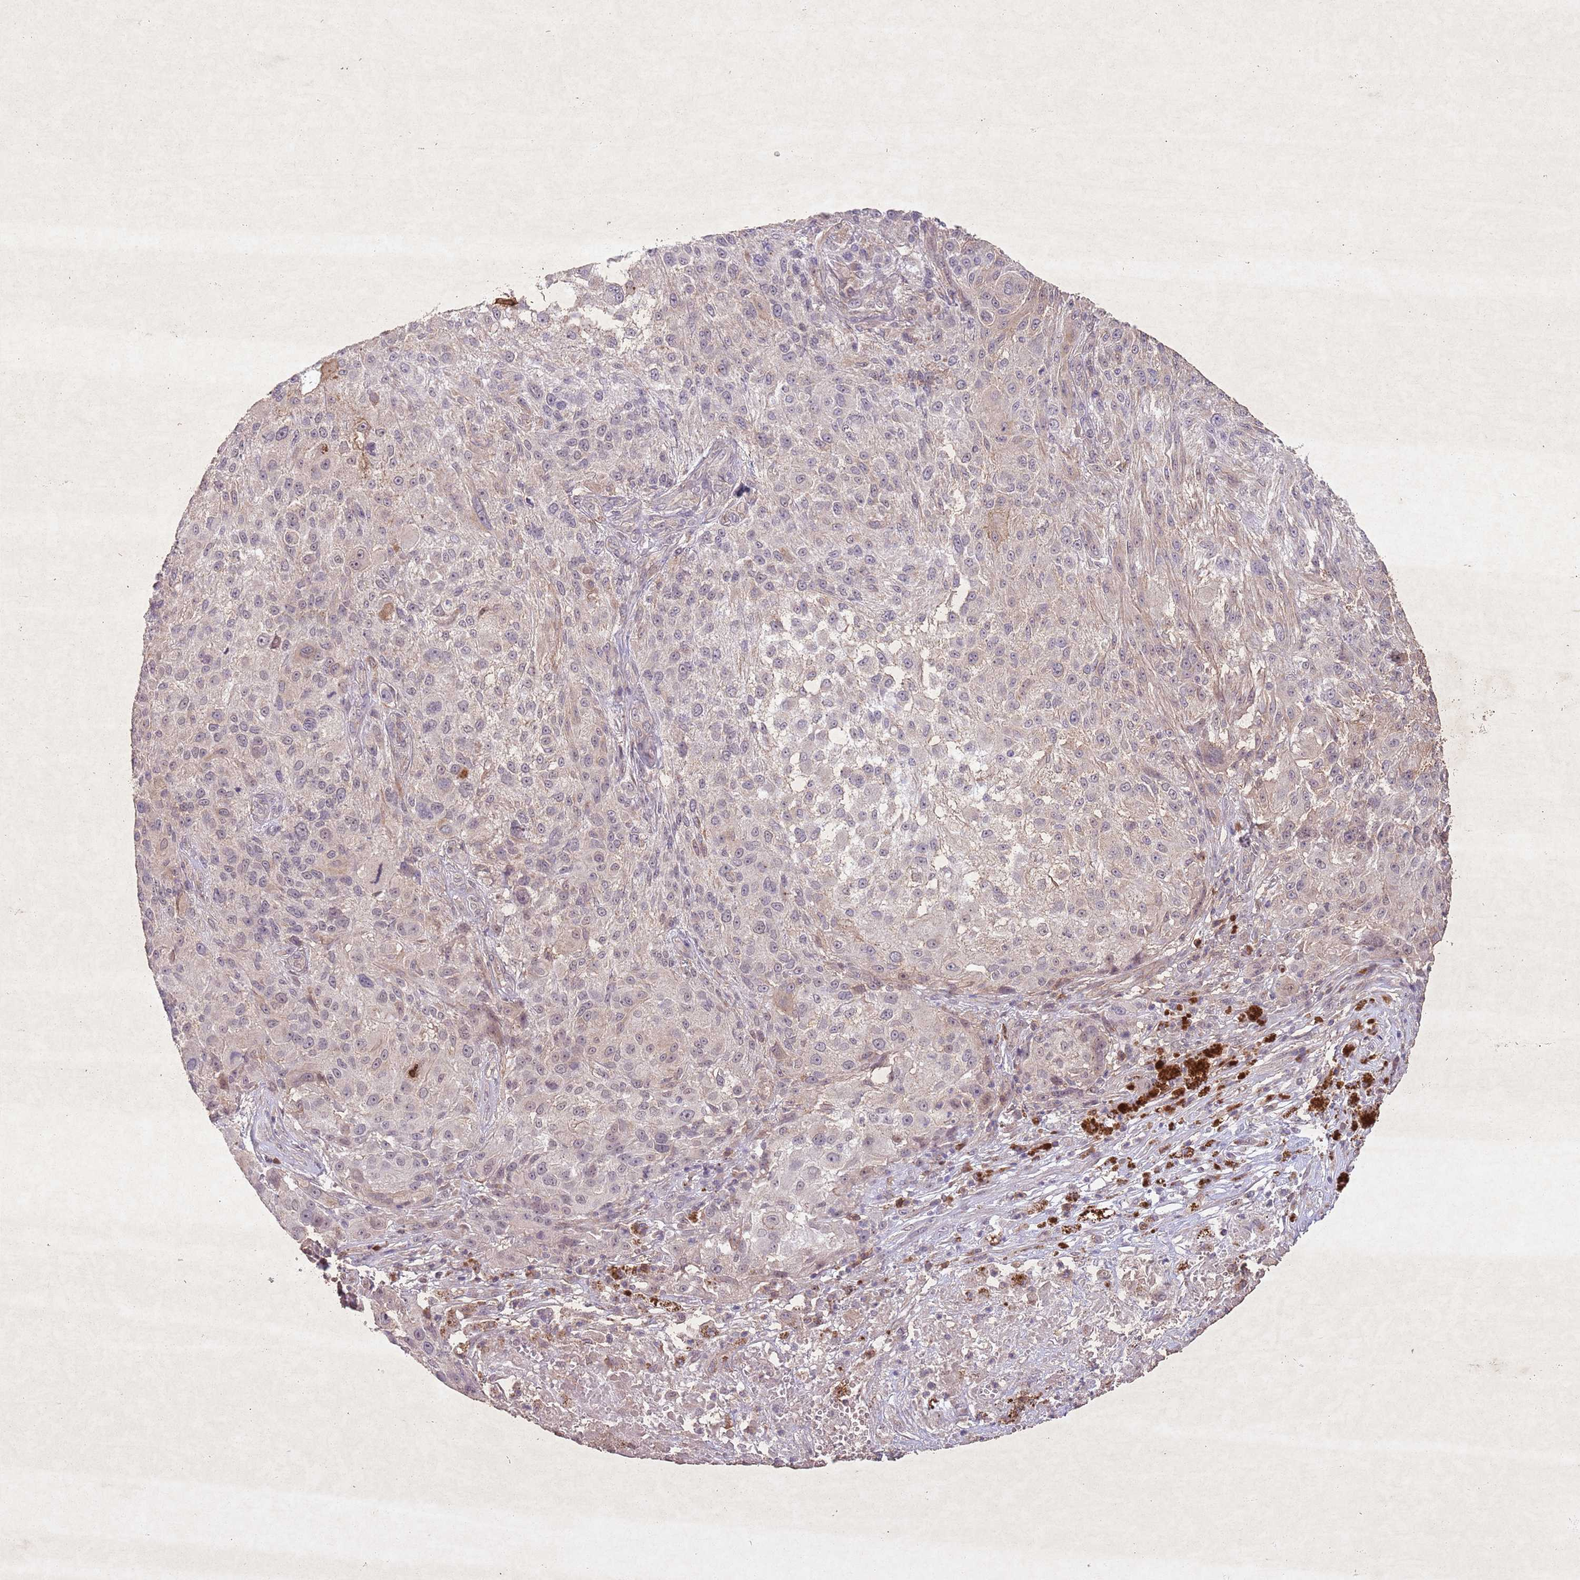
{"staining": {"intensity": "weak", "quantity": "<25%", "location": "nuclear"}, "tissue": "melanoma", "cell_type": "Tumor cells", "image_type": "cancer", "snomed": [{"axis": "morphology", "description": "Normal morphology"}, {"axis": "morphology", "description": "Malignant melanoma, NOS"}, {"axis": "topography", "description": "Skin"}], "caption": "Immunohistochemistry of malignant melanoma shows no expression in tumor cells.", "gene": "CCNI", "patient": {"sex": "female", "age": 72}}